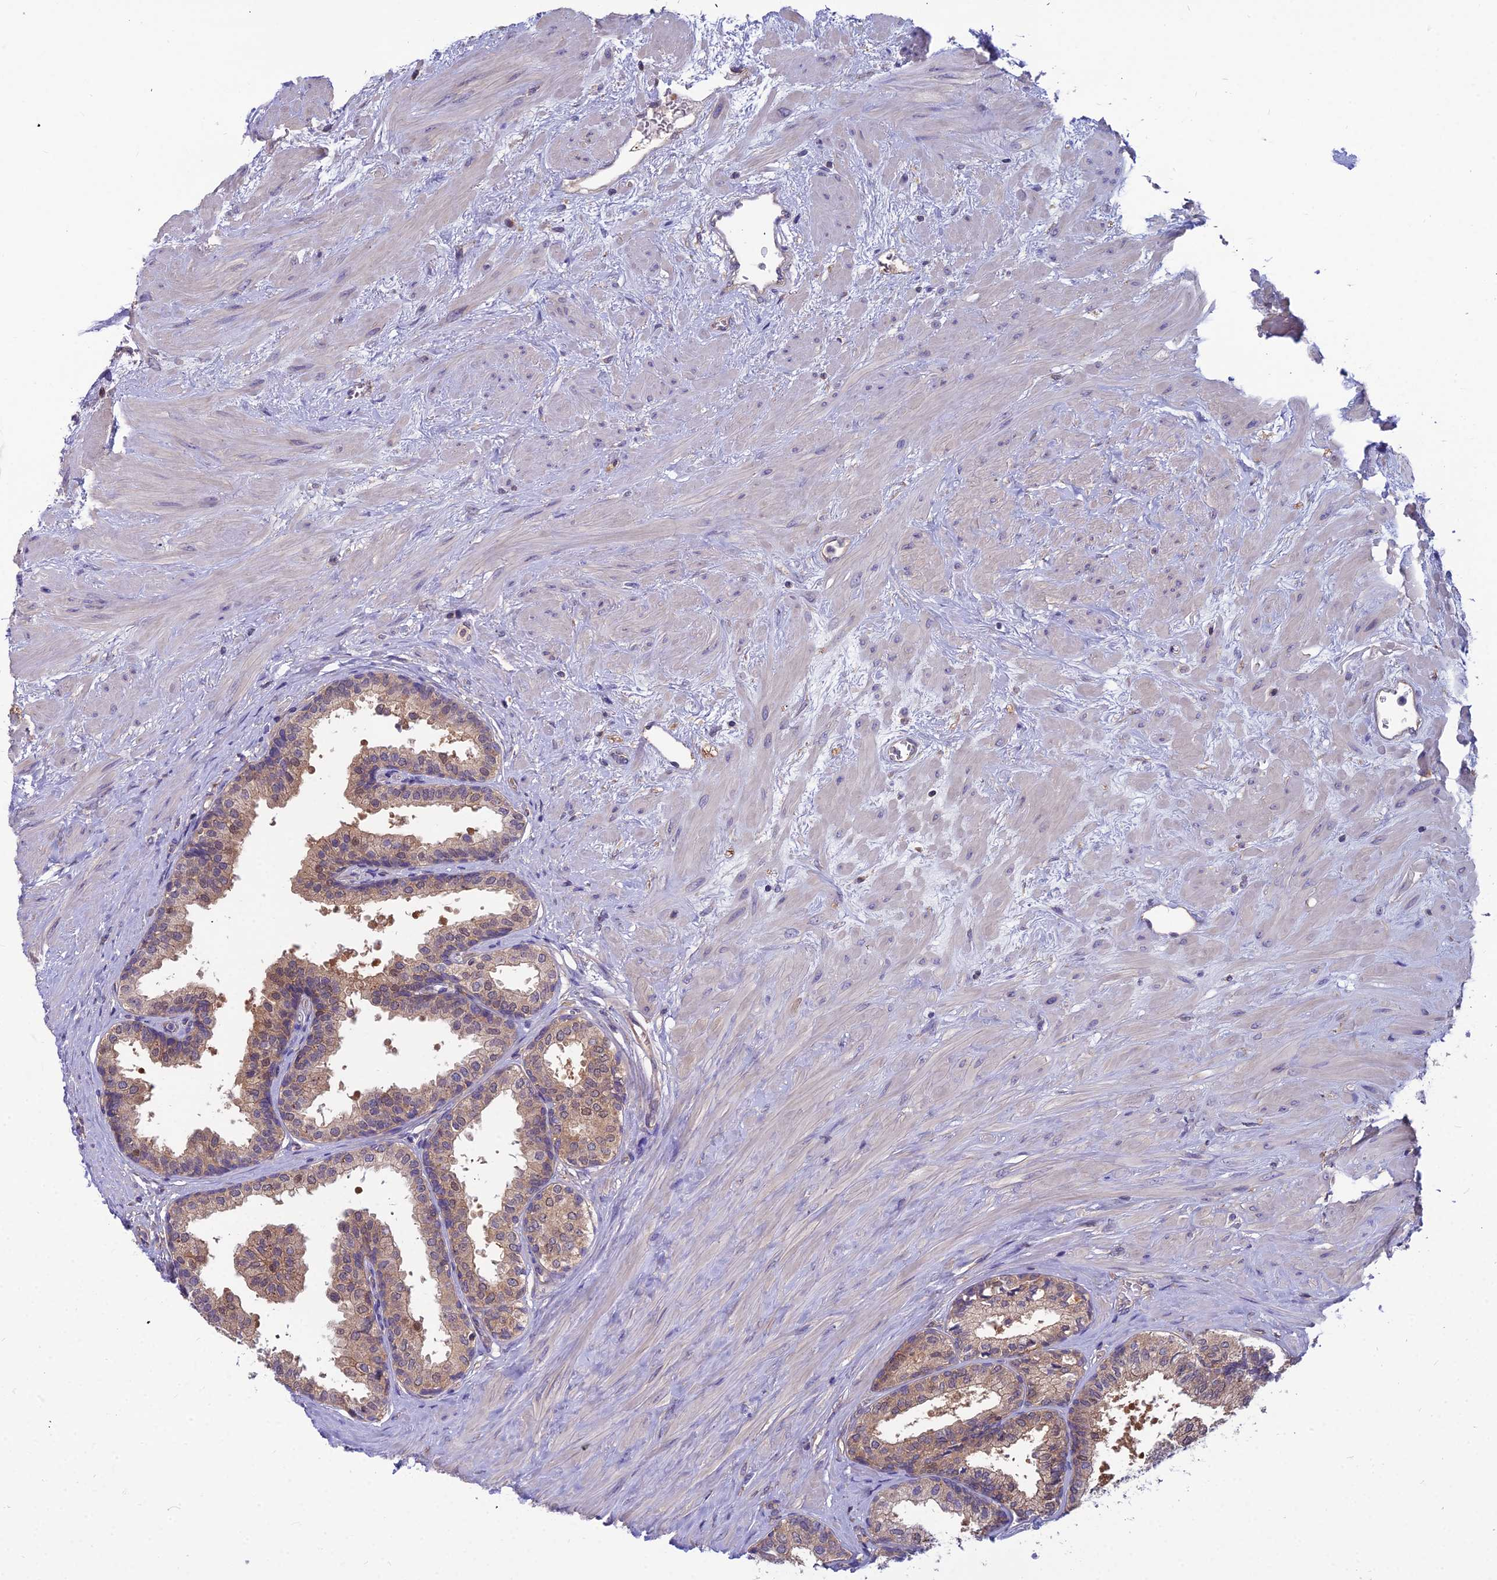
{"staining": {"intensity": "weak", "quantity": ">75%", "location": "cytoplasmic/membranous,nuclear"}, "tissue": "prostate", "cell_type": "Glandular cells", "image_type": "normal", "snomed": [{"axis": "morphology", "description": "Normal tissue, NOS"}, {"axis": "topography", "description": "Prostate"}], "caption": "An immunohistochemistry image of unremarkable tissue is shown. Protein staining in brown shows weak cytoplasmic/membranous,nuclear positivity in prostate within glandular cells.", "gene": "MVD", "patient": {"sex": "male", "age": 48}}